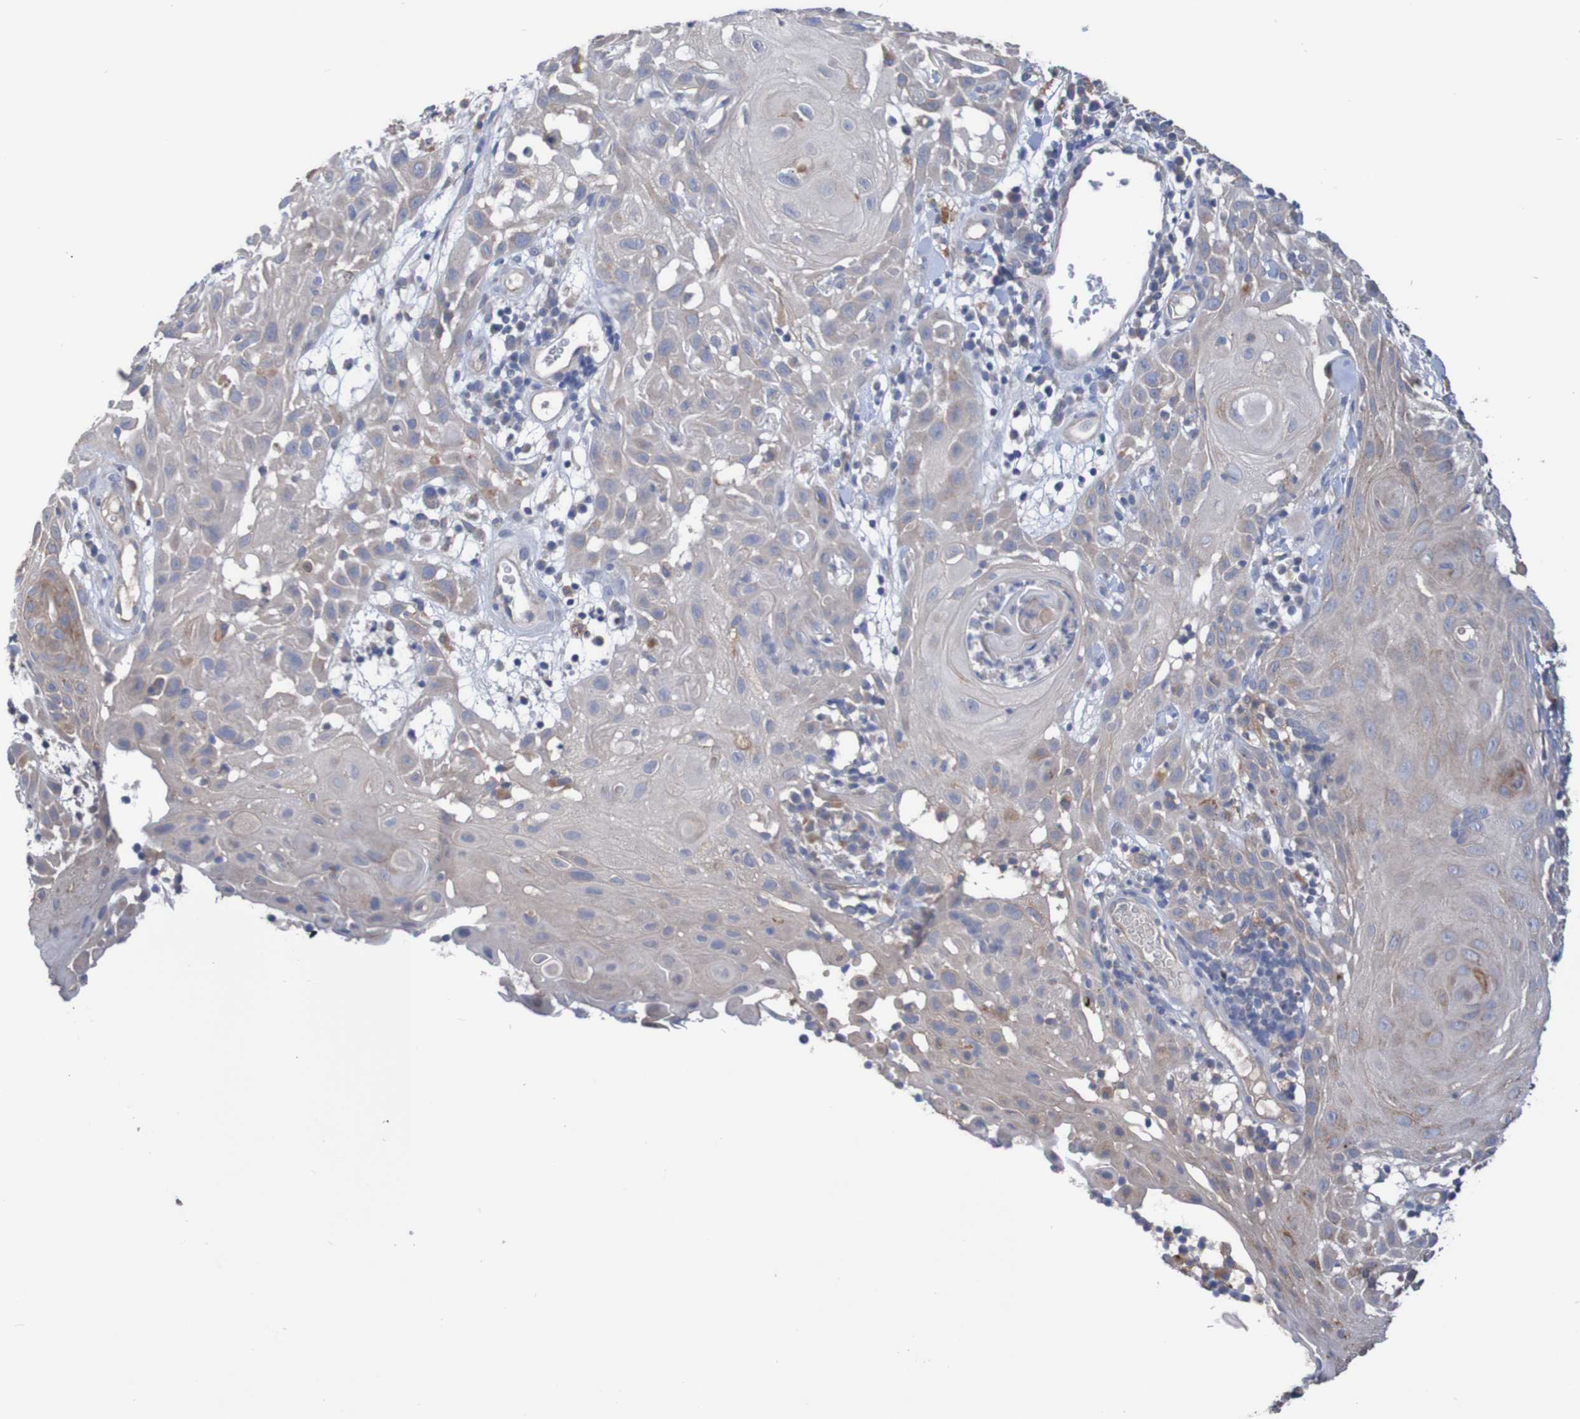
{"staining": {"intensity": "weak", "quantity": "<25%", "location": "cytoplasmic/membranous"}, "tissue": "skin cancer", "cell_type": "Tumor cells", "image_type": "cancer", "snomed": [{"axis": "morphology", "description": "Squamous cell carcinoma, NOS"}, {"axis": "topography", "description": "Skin"}], "caption": "A photomicrograph of squamous cell carcinoma (skin) stained for a protein shows no brown staining in tumor cells.", "gene": "PHYH", "patient": {"sex": "male", "age": 24}}